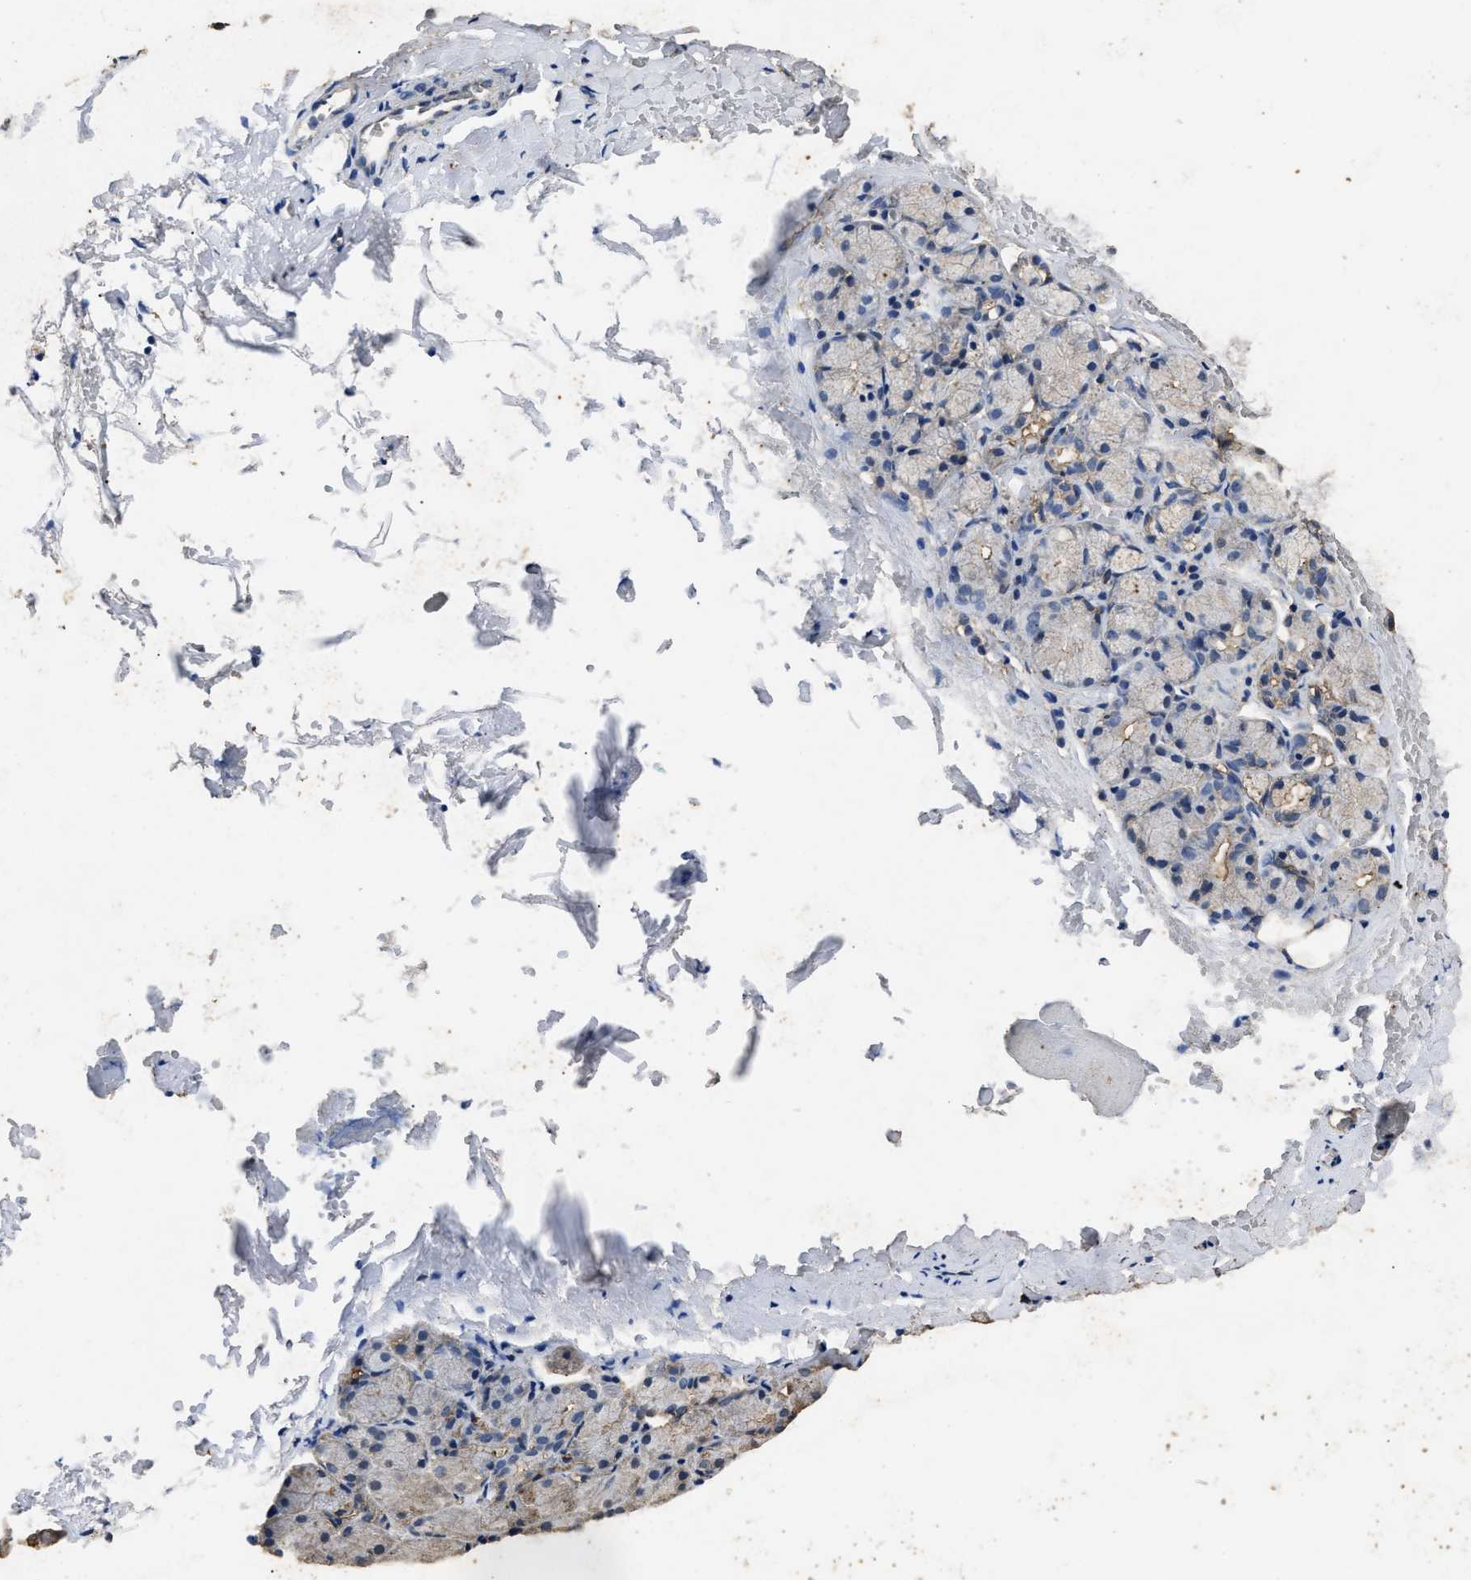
{"staining": {"intensity": "weak", "quantity": "<25%", "location": "cytoplasmic/membranous"}, "tissue": "salivary gland", "cell_type": "Glandular cells", "image_type": "normal", "snomed": [{"axis": "morphology", "description": "Normal tissue, NOS"}, {"axis": "topography", "description": "Salivary gland"}], "caption": "There is no significant expression in glandular cells of salivary gland. The staining is performed using DAB brown chromogen with nuclei counter-stained in using hematoxylin.", "gene": "YWHAE", "patient": {"sex": "female", "age": 24}}